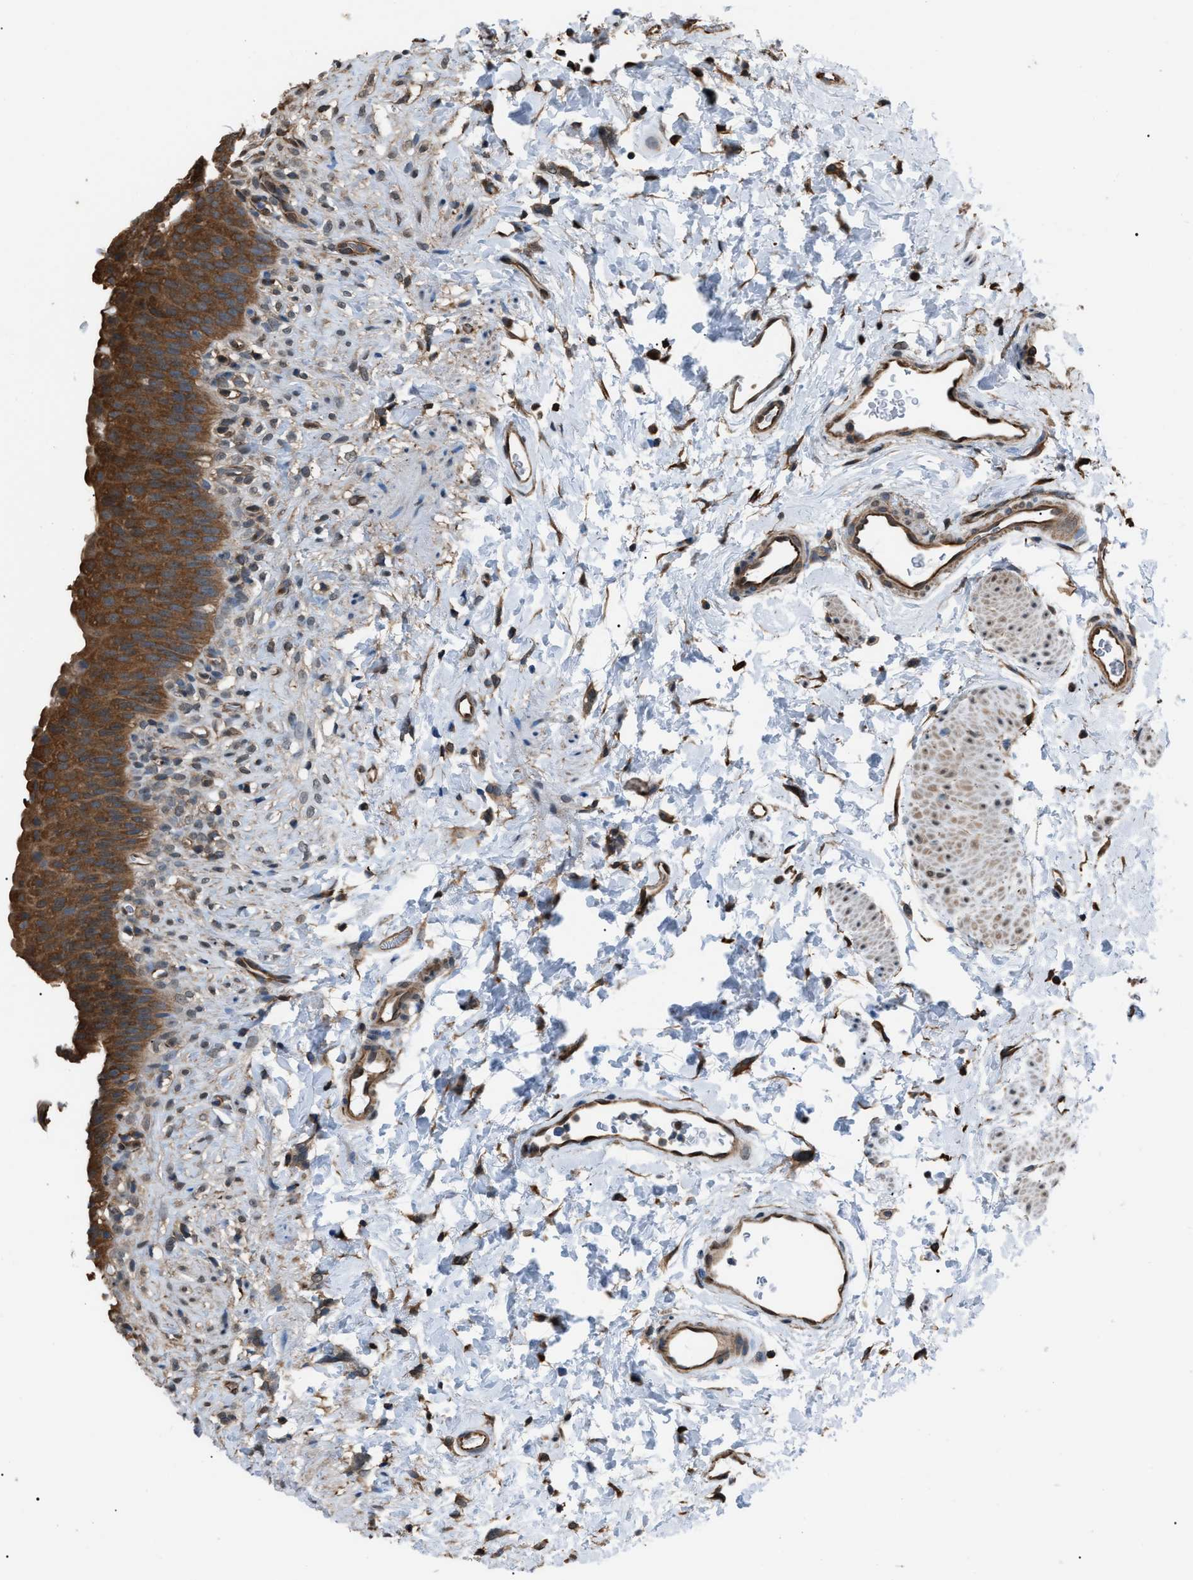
{"staining": {"intensity": "strong", "quantity": ">75%", "location": "cytoplasmic/membranous"}, "tissue": "urinary bladder", "cell_type": "Urothelial cells", "image_type": "normal", "snomed": [{"axis": "morphology", "description": "Normal tissue, NOS"}, {"axis": "topography", "description": "Urinary bladder"}], "caption": "Approximately >75% of urothelial cells in normal urinary bladder show strong cytoplasmic/membranous protein positivity as visualized by brown immunohistochemical staining.", "gene": "PDCD5", "patient": {"sex": "female", "age": 79}}